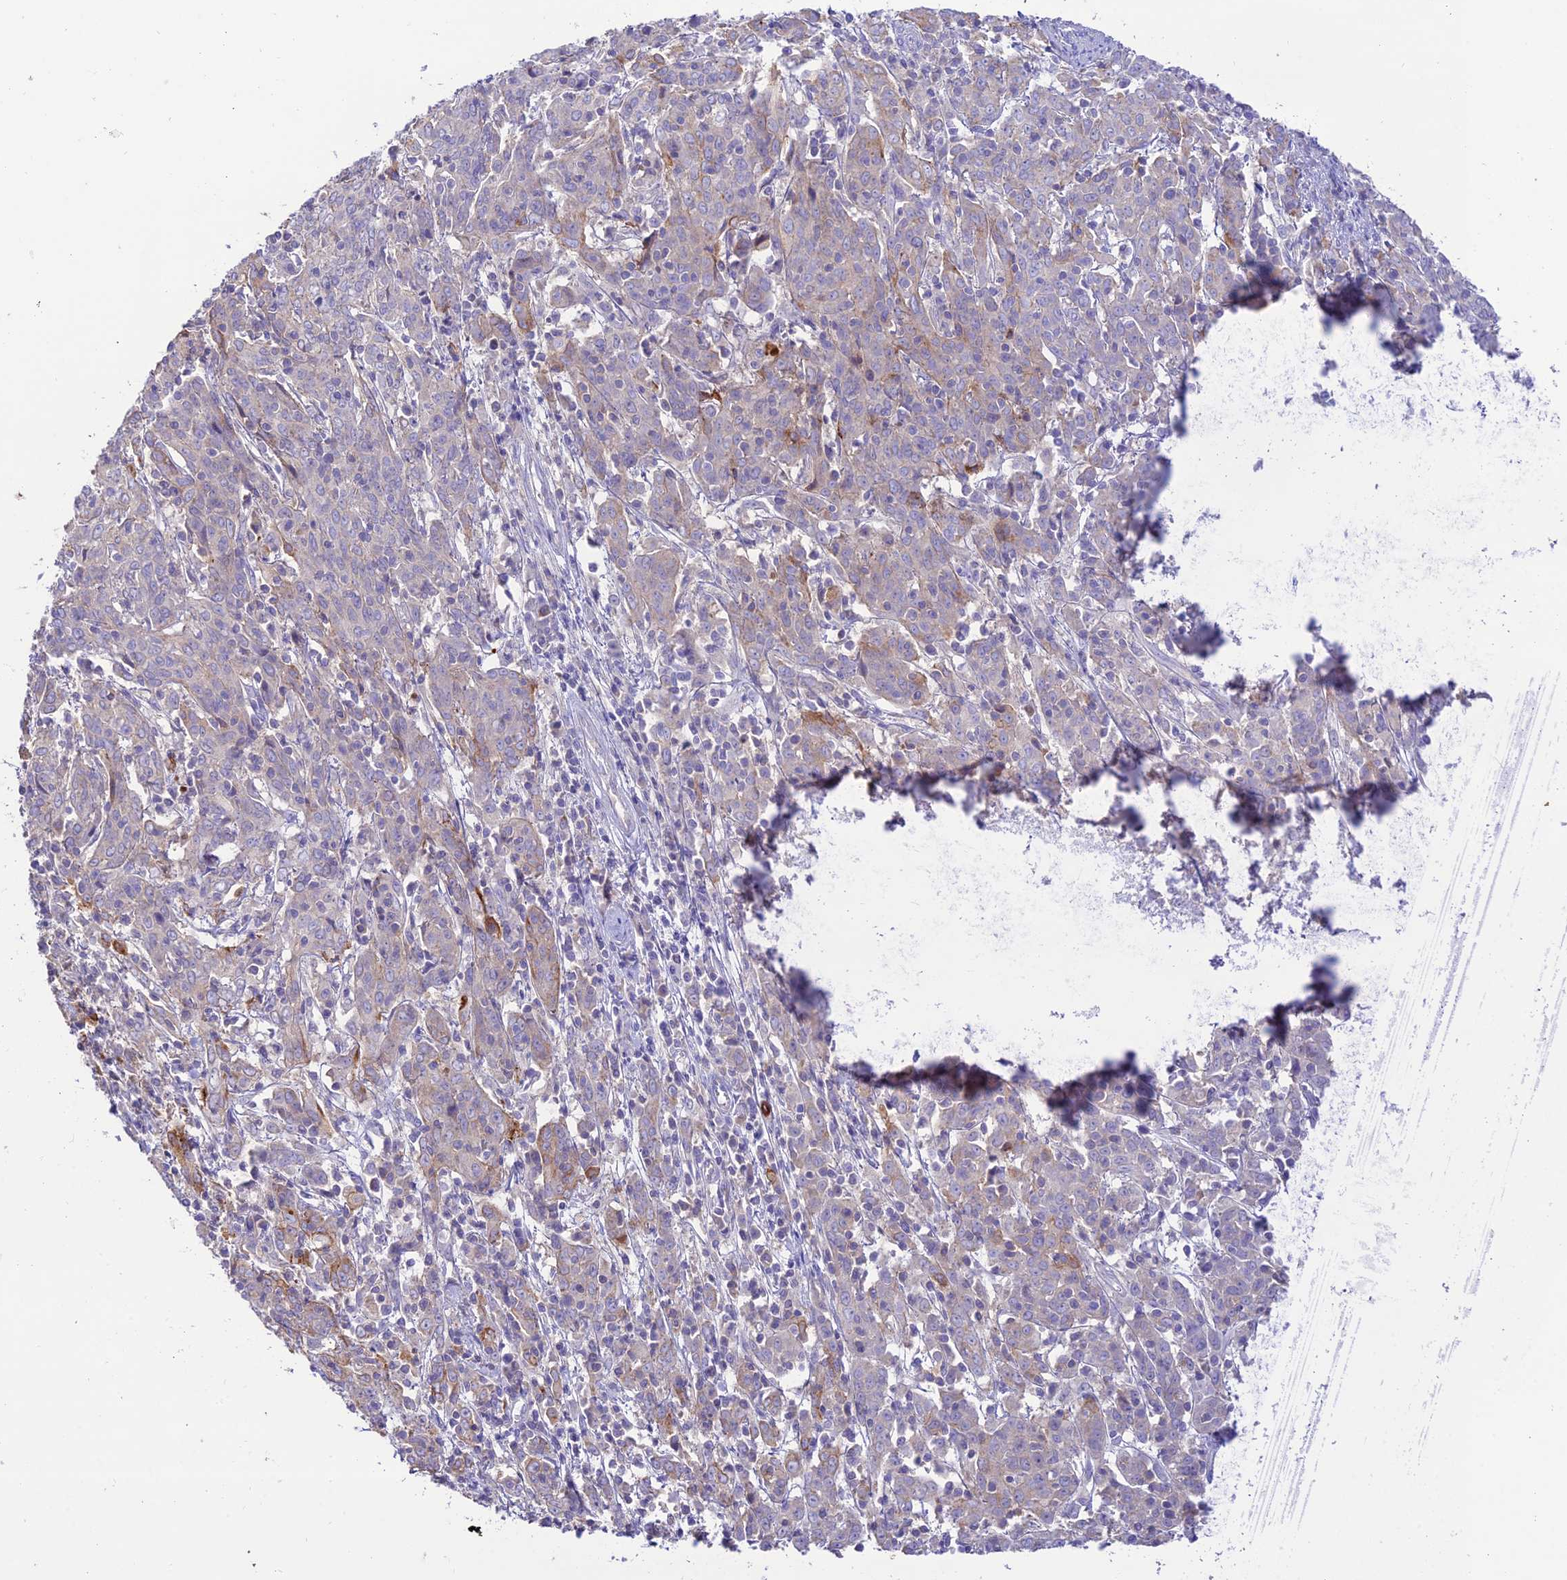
{"staining": {"intensity": "negative", "quantity": "none", "location": "none"}, "tissue": "cervical cancer", "cell_type": "Tumor cells", "image_type": "cancer", "snomed": [{"axis": "morphology", "description": "Squamous cell carcinoma, NOS"}, {"axis": "topography", "description": "Cervix"}], "caption": "Immunohistochemical staining of cervical cancer (squamous cell carcinoma) displays no significant positivity in tumor cells.", "gene": "NLRP9", "patient": {"sex": "female", "age": 67}}